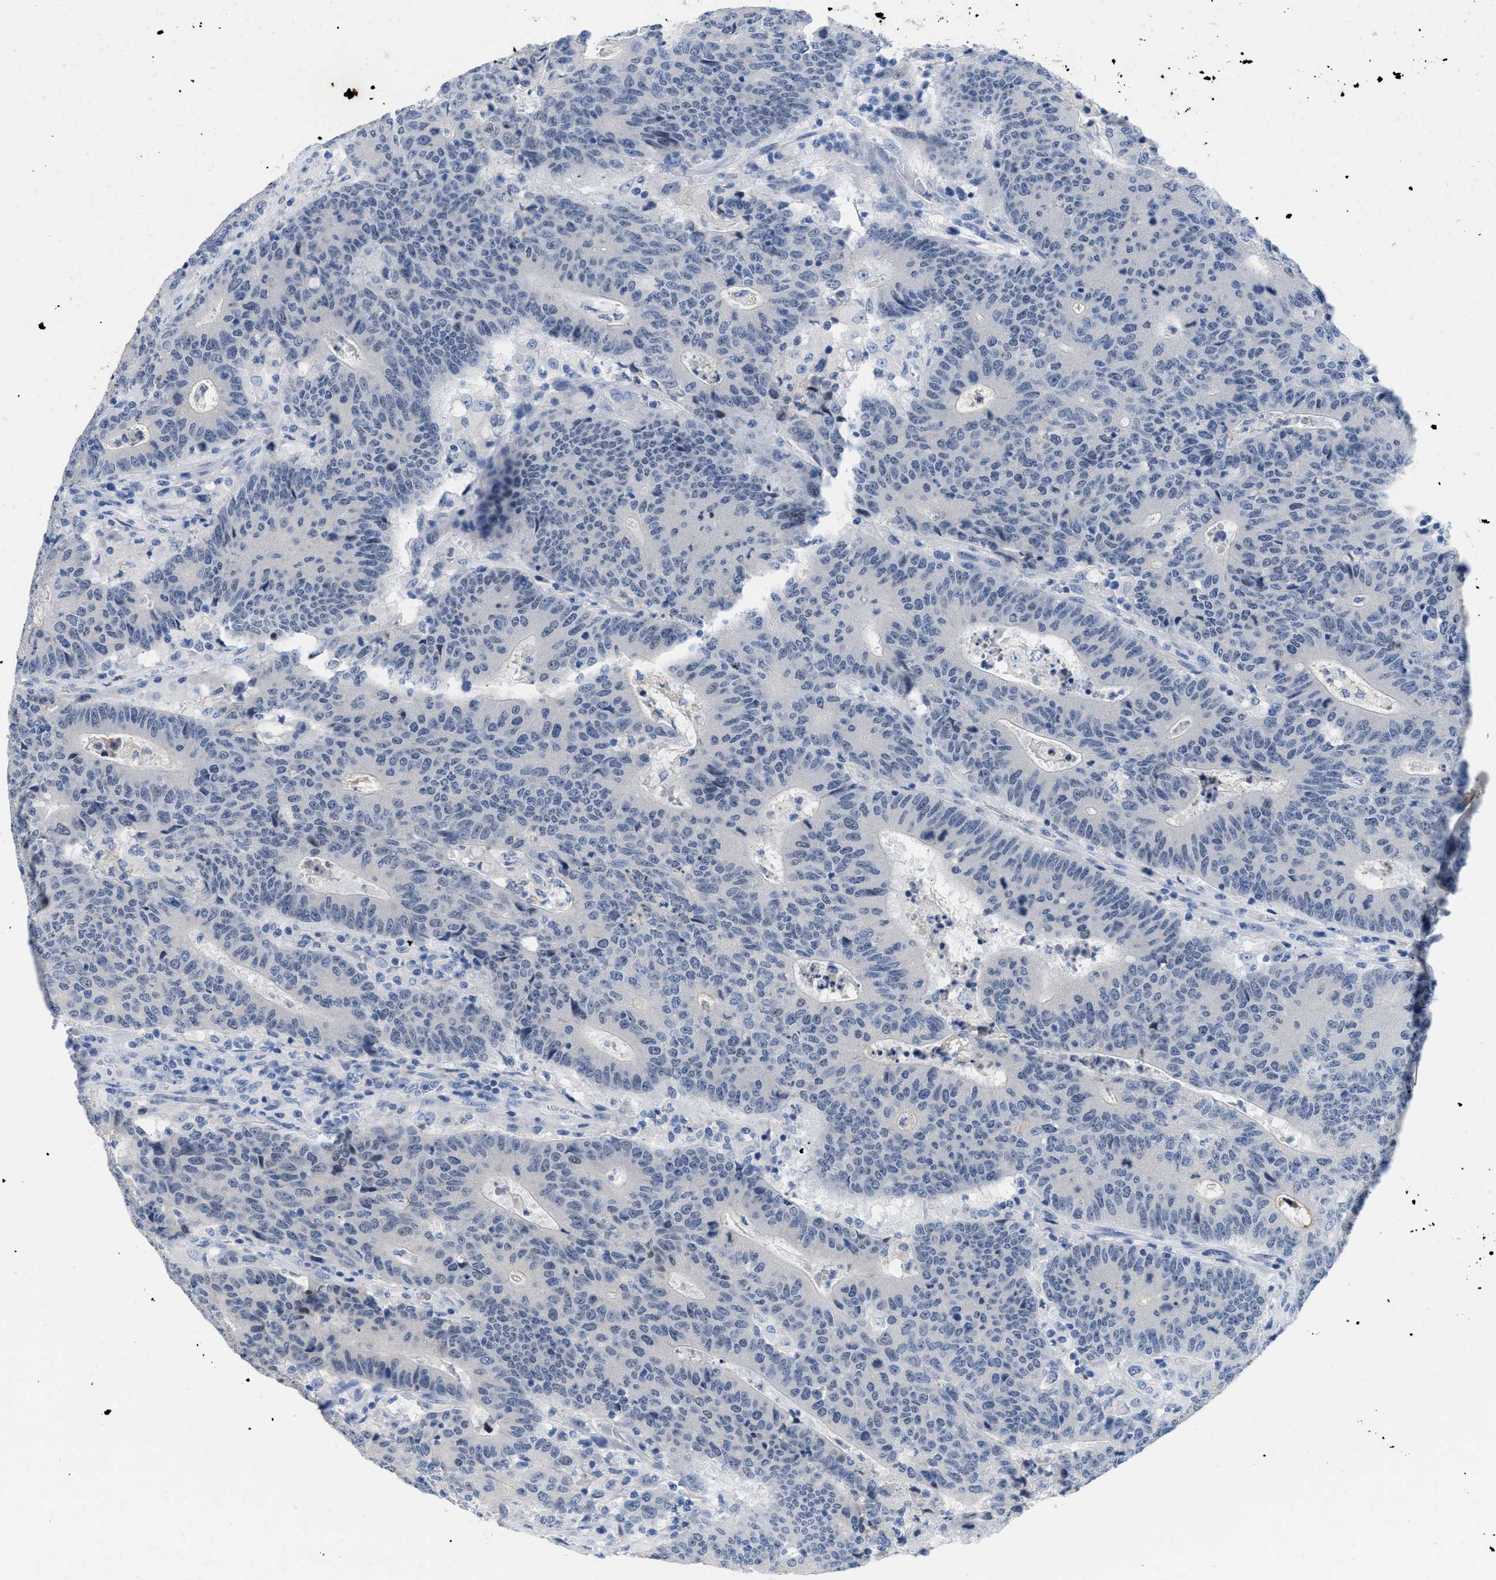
{"staining": {"intensity": "negative", "quantity": "none", "location": "none"}, "tissue": "colorectal cancer", "cell_type": "Tumor cells", "image_type": "cancer", "snomed": [{"axis": "morphology", "description": "Normal tissue, NOS"}, {"axis": "morphology", "description": "Adenocarcinoma, NOS"}, {"axis": "topography", "description": "Colon"}], "caption": "Colorectal cancer was stained to show a protein in brown. There is no significant positivity in tumor cells. The staining was performed using DAB (3,3'-diaminobenzidine) to visualize the protein expression in brown, while the nuclei were stained in blue with hematoxylin (Magnification: 20x).", "gene": "NFIX", "patient": {"sex": "female", "age": 75}}